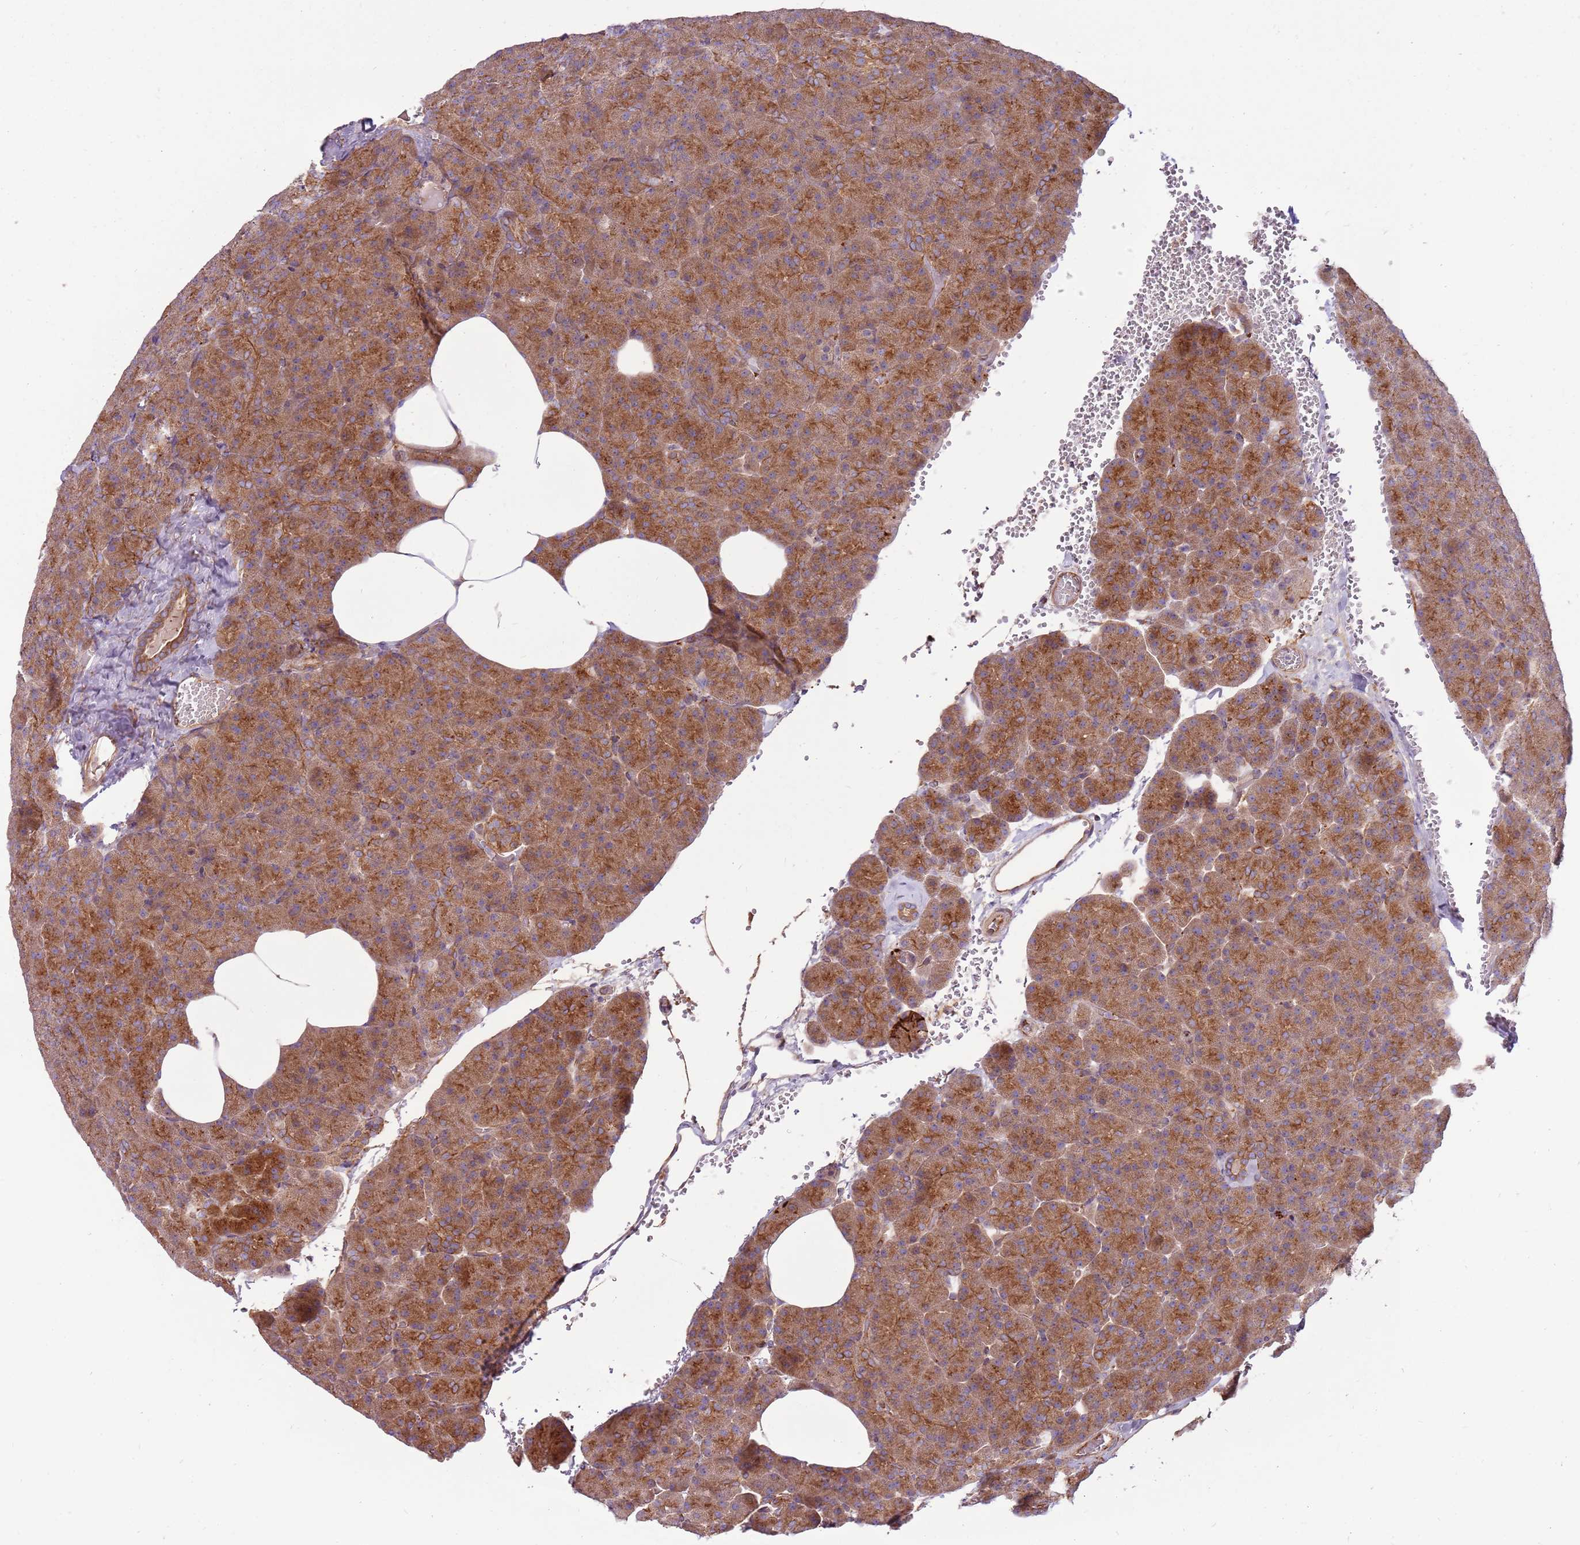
{"staining": {"intensity": "moderate", "quantity": ">75%", "location": "cytoplasmic/membranous"}, "tissue": "pancreas", "cell_type": "Exocrine glandular cells", "image_type": "normal", "snomed": [{"axis": "morphology", "description": "Normal tissue, NOS"}, {"axis": "morphology", "description": "Carcinoid, malignant, NOS"}, {"axis": "topography", "description": "Pancreas"}], "caption": "High-power microscopy captured an IHC image of benign pancreas, revealing moderate cytoplasmic/membranous staining in about >75% of exocrine glandular cells.", "gene": "EMC1", "patient": {"sex": "female", "age": 35}}